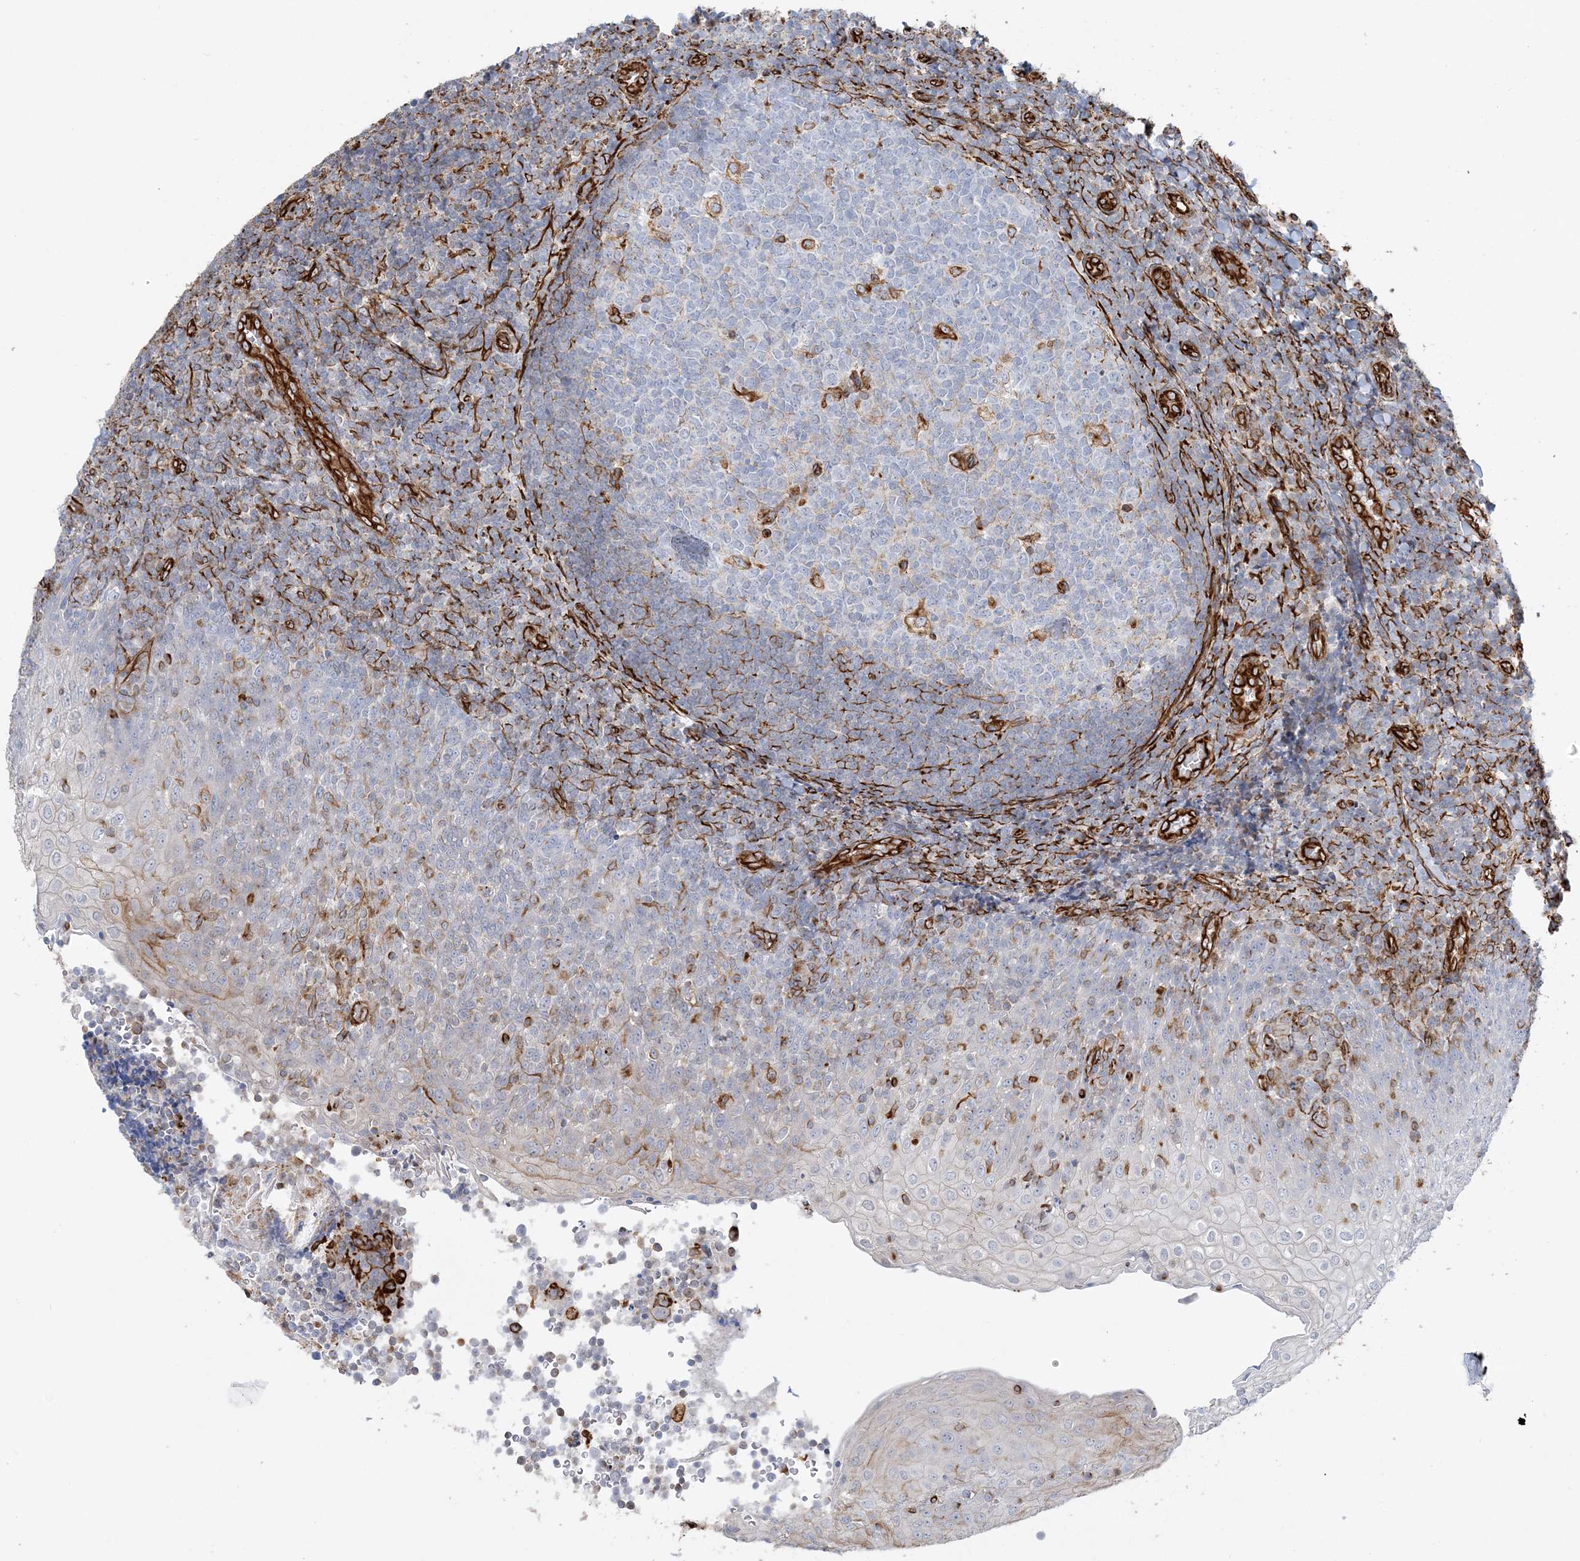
{"staining": {"intensity": "moderate", "quantity": "<25%", "location": "cytoplasmic/membranous"}, "tissue": "tonsil", "cell_type": "Germinal center cells", "image_type": "normal", "snomed": [{"axis": "morphology", "description": "Normal tissue, NOS"}, {"axis": "topography", "description": "Tonsil"}], "caption": "This image demonstrates immunohistochemistry staining of normal tonsil, with low moderate cytoplasmic/membranous staining in about <25% of germinal center cells.", "gene": "SCLT1", "patient": {"sex": "female", "age": 19}}